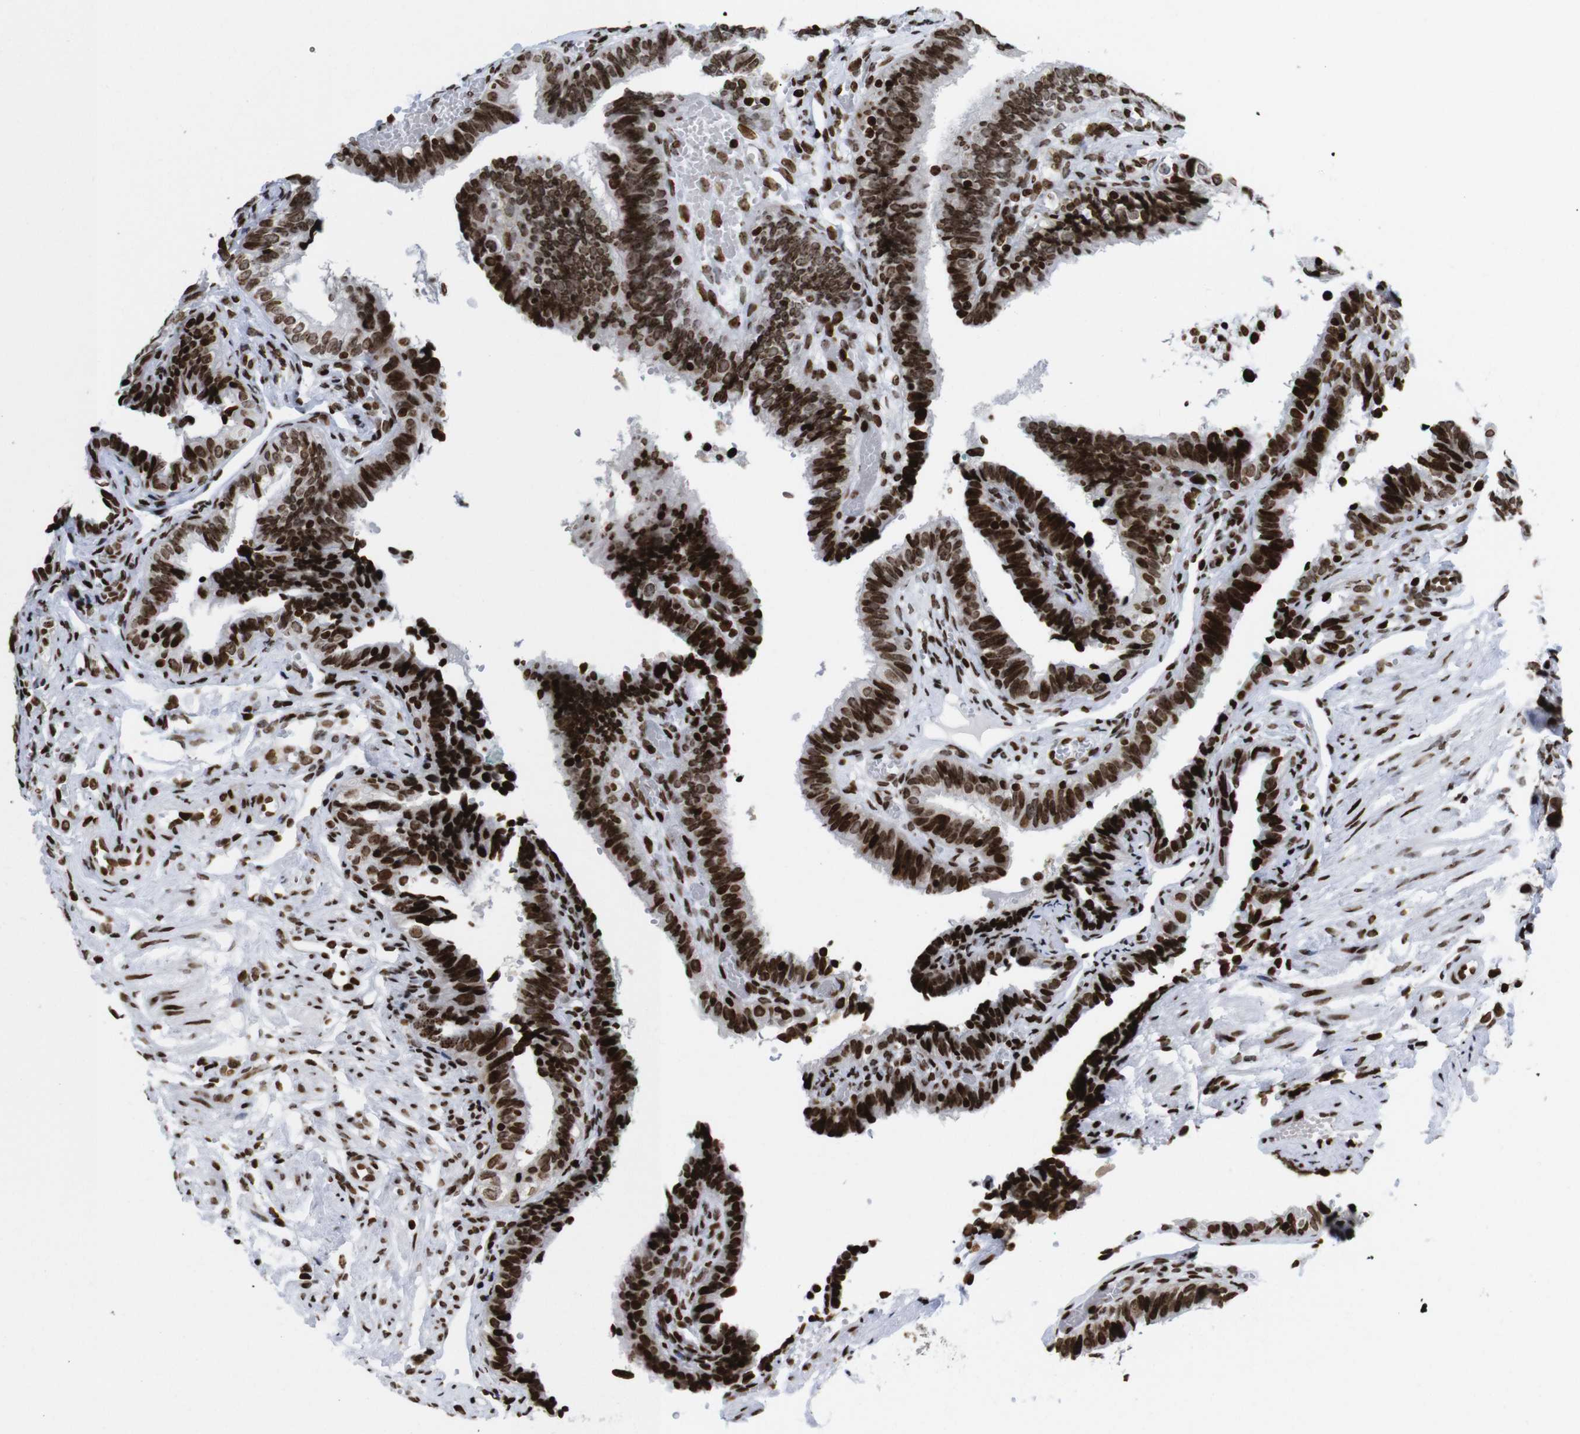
{"staining": {"intensity": "strong", "quantity": ">75%", "location": "nuclear"}, "tissue": "fallopian tube", "cell_type": "Glandular cells", "image_type": "normal", "snomed": [{"axis": "morphology", "description": "Normal tissue, NOS"}, {"axis": "topography", "description": "Fallopian tube"}], "caption": "Glandular cells demonstrate high levels of strong nuclear expression in approximately >75% of cells in benign human fallopian tube.", "gene": "H1", "patient": {"sex": "female", "age": 46}}